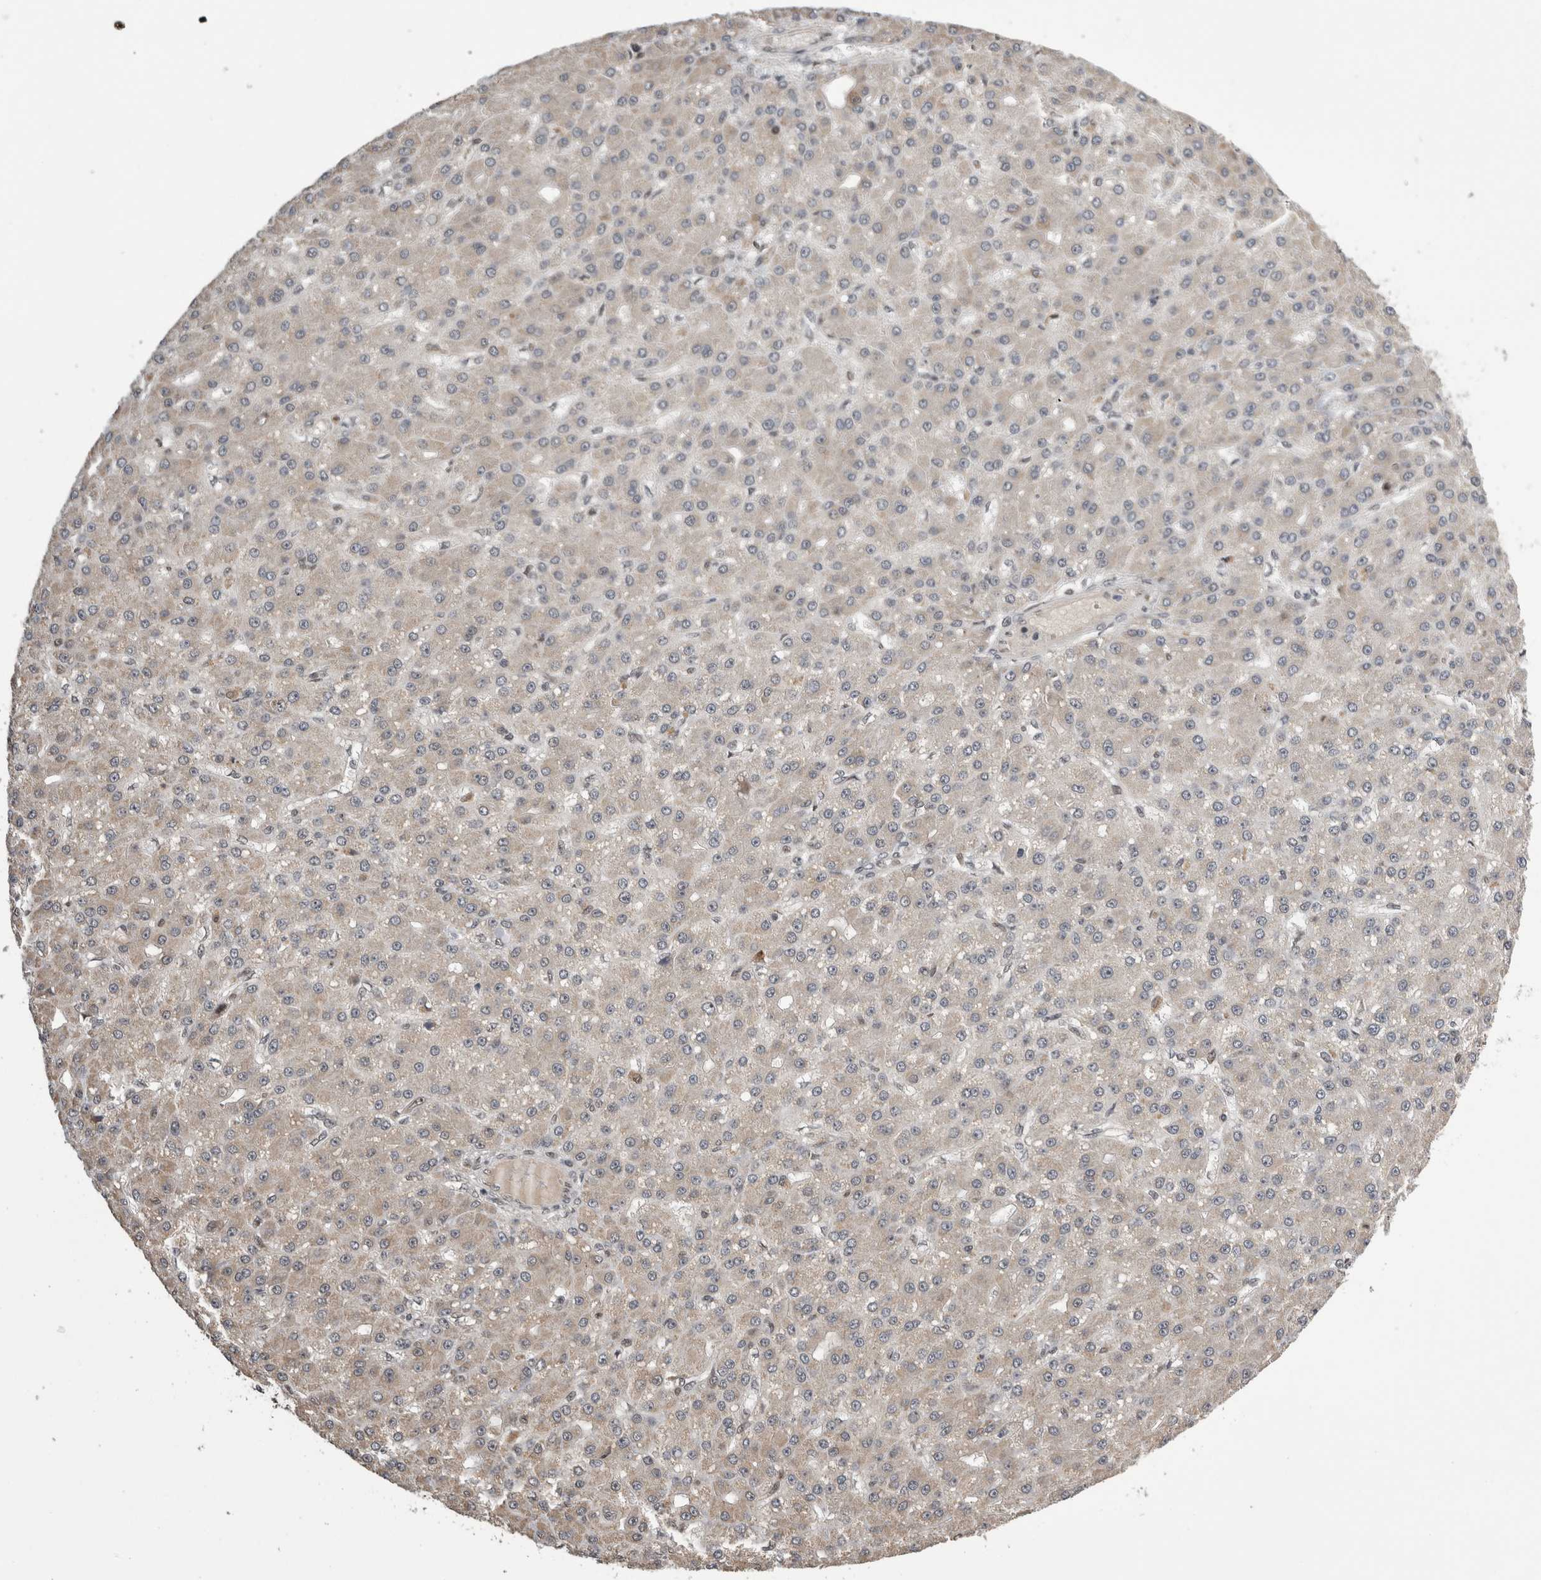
{"staining": {"intensity": "negative", "quantity": "none", "location": "none"}, "tissue": "liver cancer", "cell_type": "Tumor cells", "image_type": "cancer", "snomed": [{"axis": "morphology", "description": "Carcinoma, Hepatocellular, NOS"}, {"axis": "topography", "description": "Liver"}], "caption": "Immunohistochemistry photomicrograph of human liver hepatocellular carcinoma stained for a protein (brown), which exhibits no expression in tumor cells.", "gene": "CPSF2", "patient": {"sex": "male", "age": 67}}